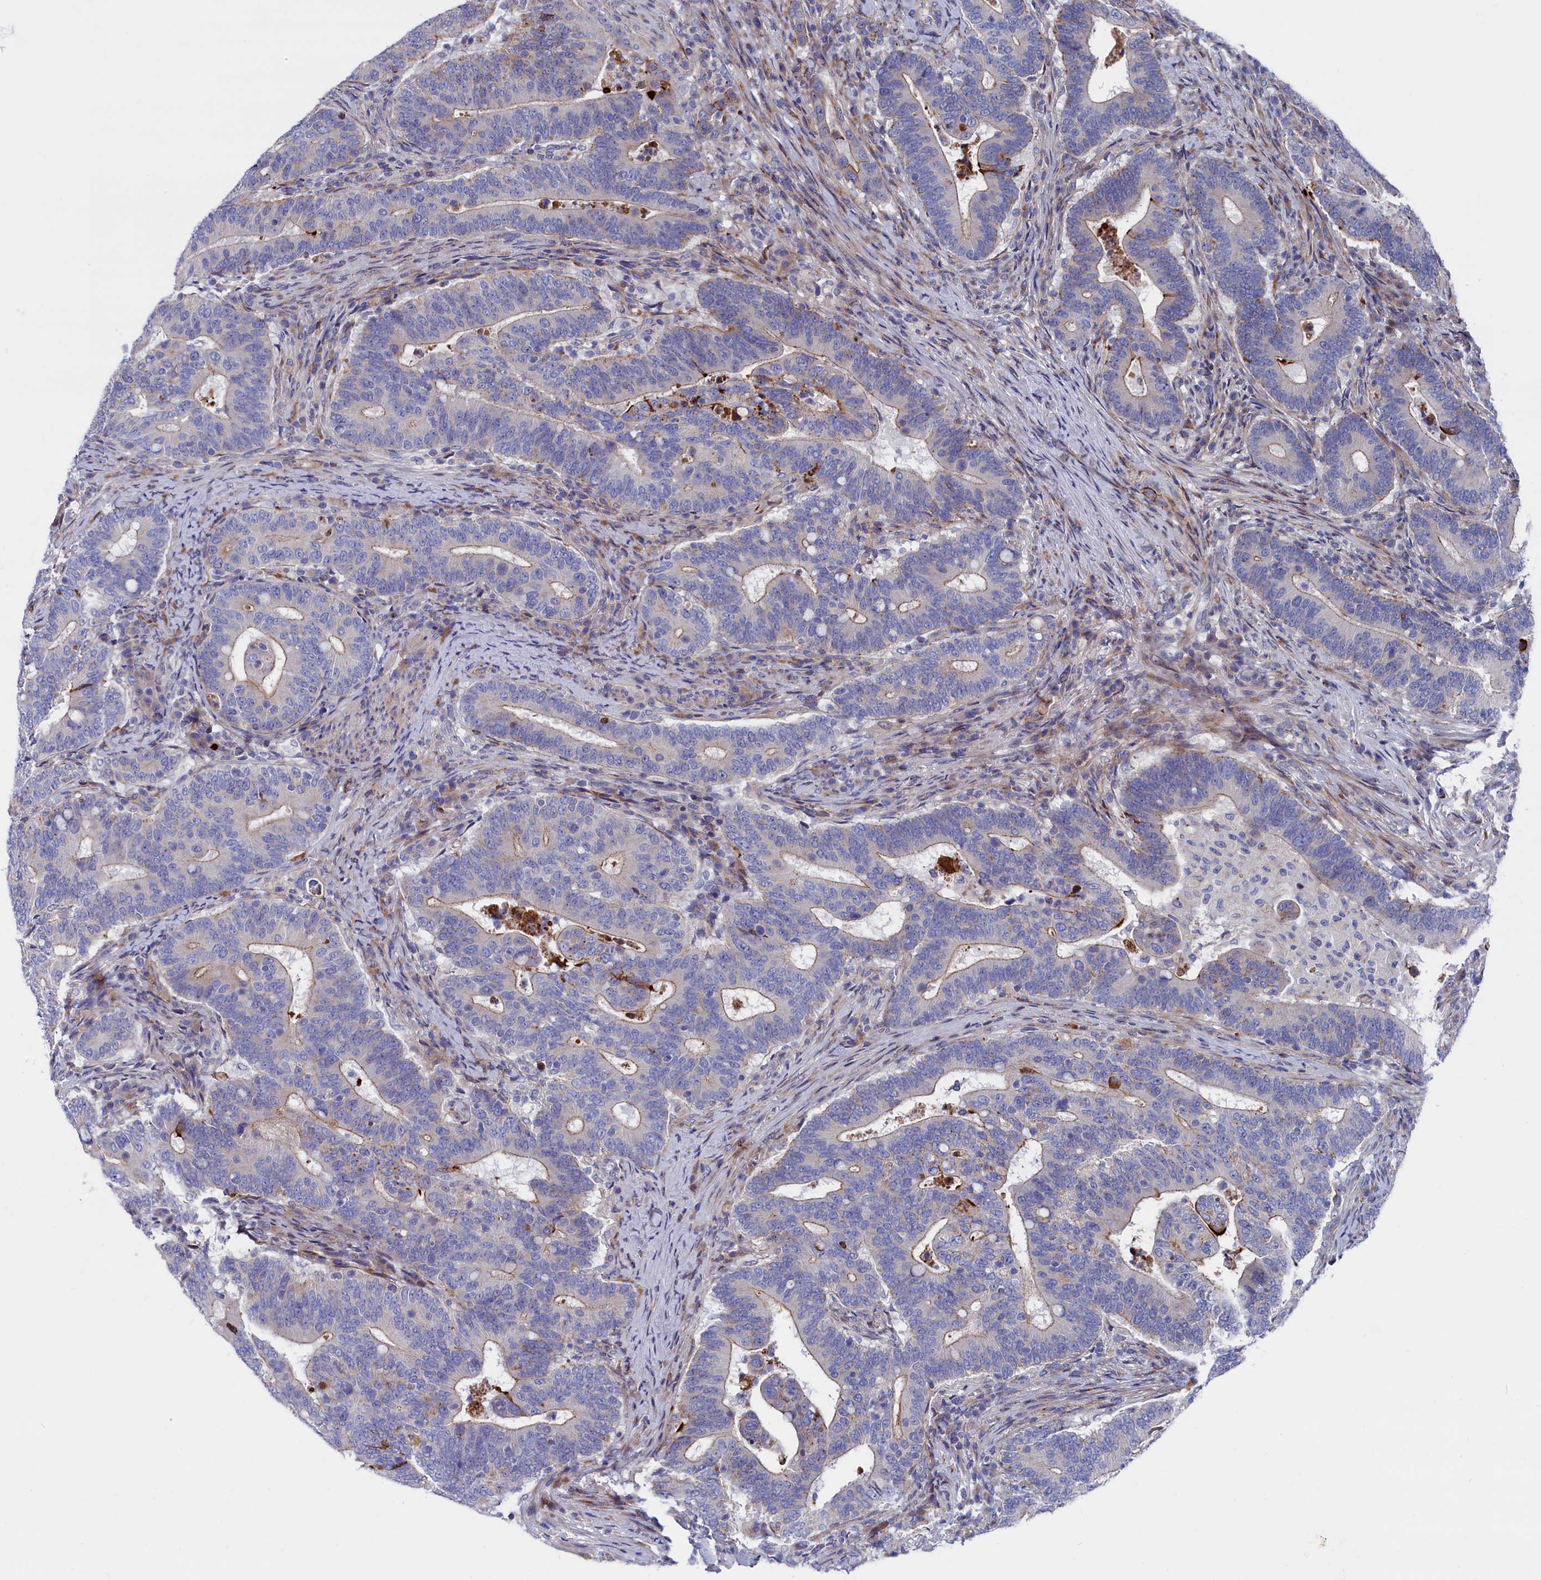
{"staining": {"intensity": "weak", "quantity": "25%-75%", "location": "cytoplasmic/membranous"}, "tissue": "colorectal cancer", "cell_type": "Tumor cells", "image_type": "cancer", "snomed": [{"axis": "morphology", "description": "Adenocarcinoma, NOS"}, {"axis": "topography", "description": "Colon"}], "caption": "Colorectal adenocarcinoma stained with a protein marker reveals weak staining in tumor cells.", "gene": "NUDT7", "patient": {"sex": "female", "age": 66}}